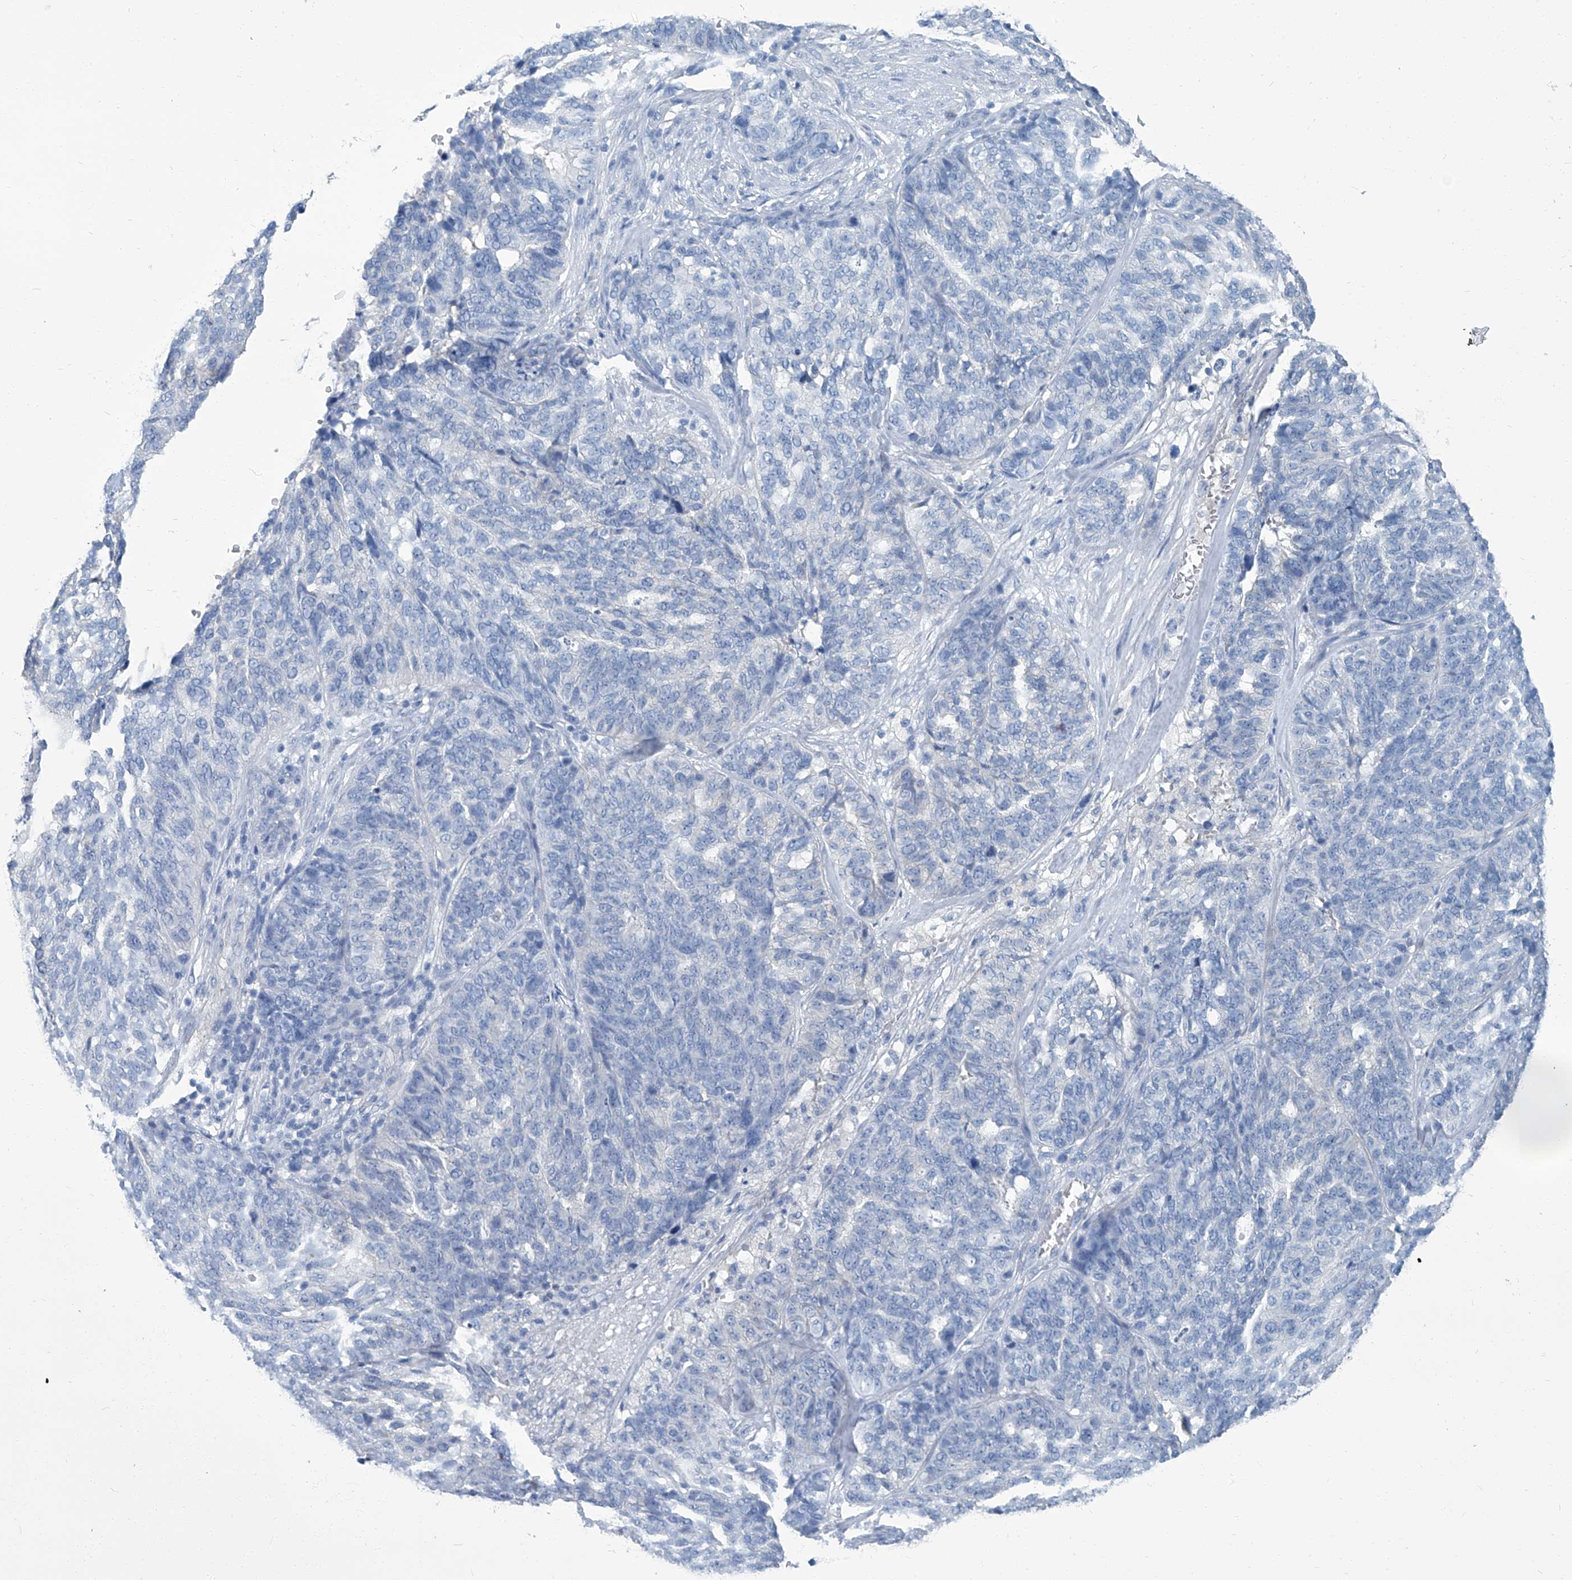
{"staining": {"intensity": "negative", "quantity": "none", "location": "none"}, "tissue": "ovarian cancer", "cell_type": "Tumor cells", "image_type": "cancer", "snomed": [{"axis": "morphology", "description": "Cystadenocarcinoma, serous, NOS"}, {"axis": "topography", "description": "Ovary"}], "caption": "There is no significant staining in tumor cells of ovarian serous cystadenocarcinoma.", "gene": "PFKL", "patient": {"sex": "female", "age": 59}}